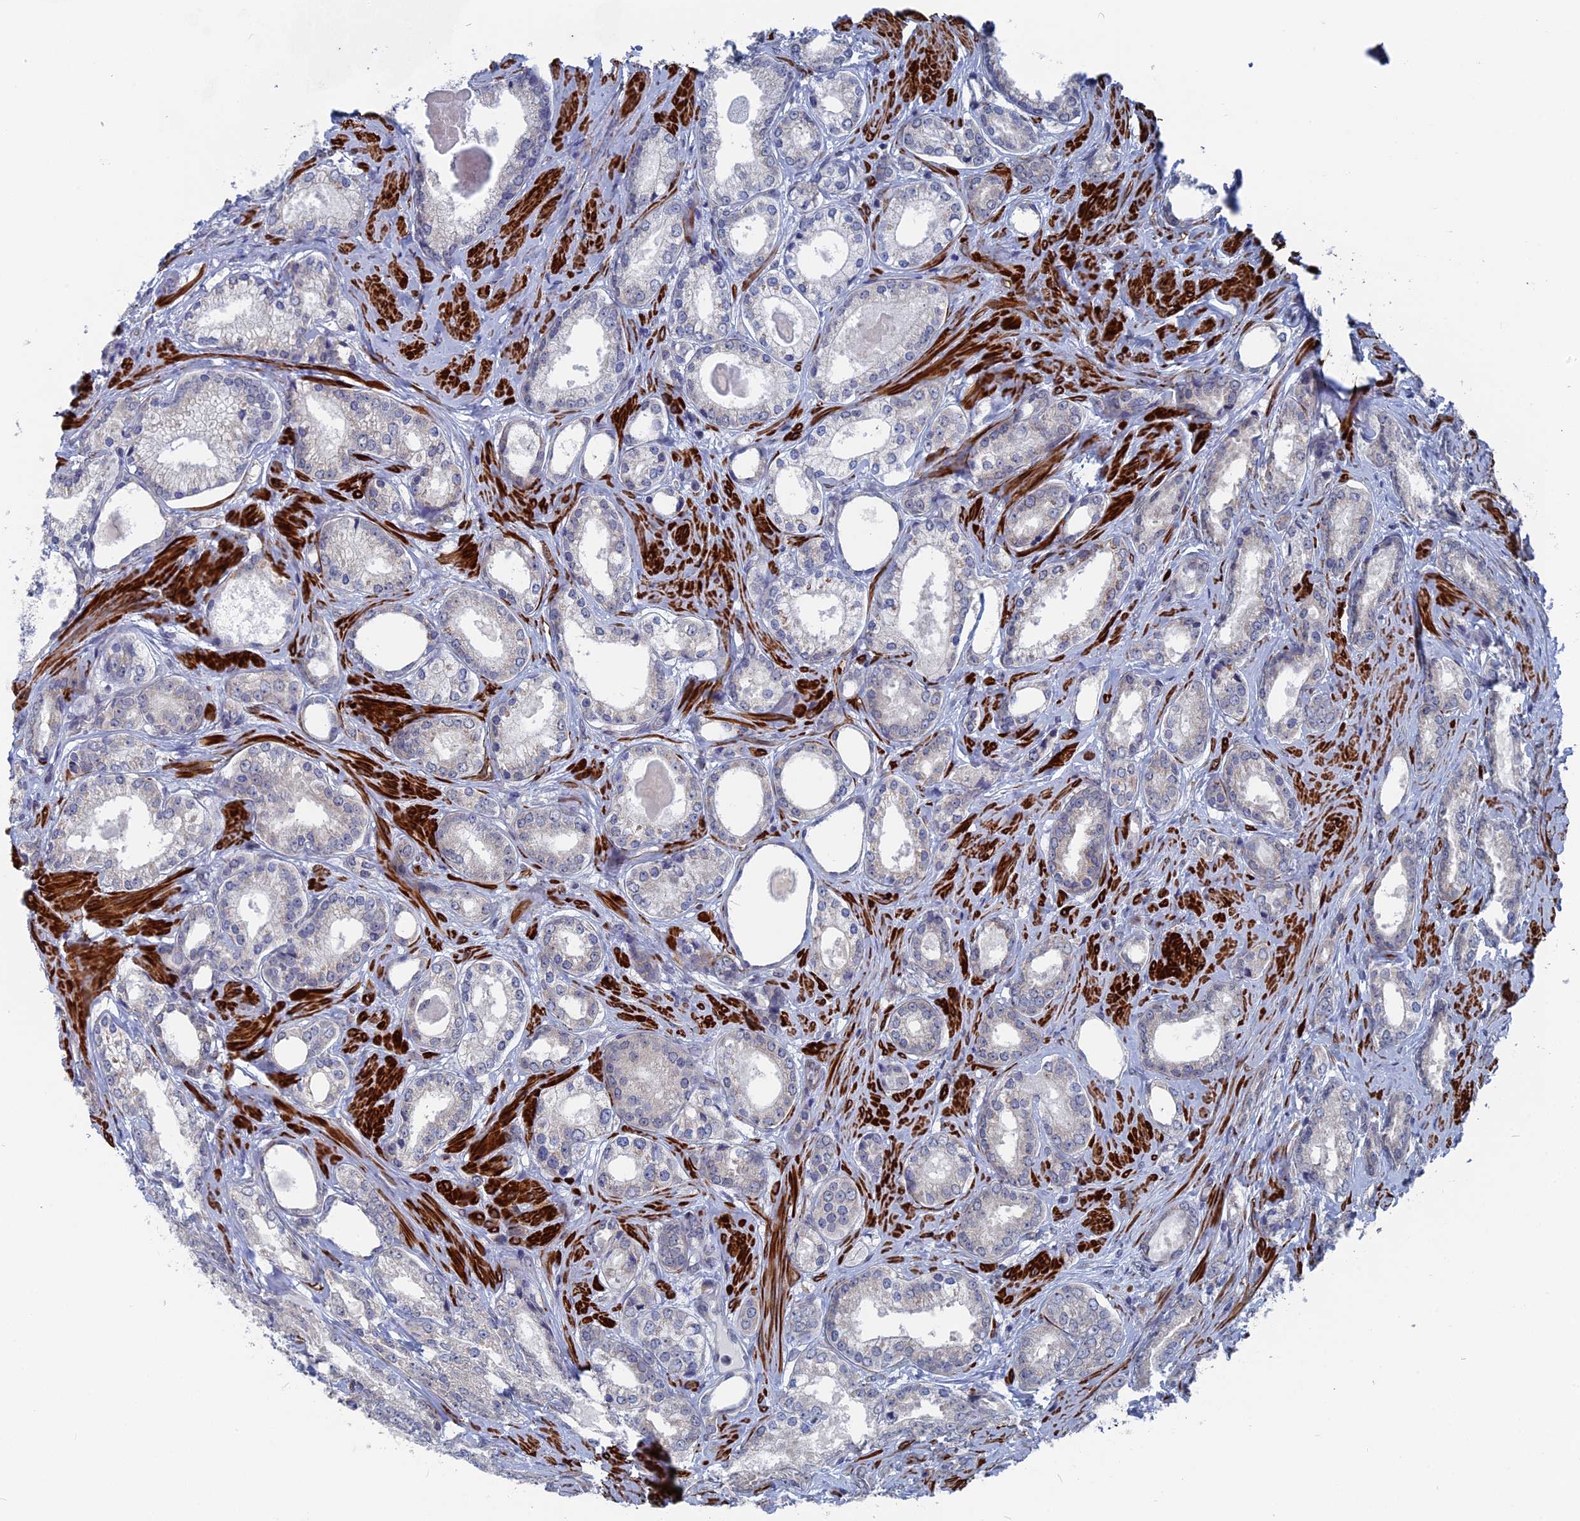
{"staining": {"intensity": "negative", "quantity": "none", "location": "none"}, "tissue": "prostate cancer", "cell_type": "Tumor cells", "image_type": "cancer", "snomed": [{"axis": "morphology", "description": "Adenocarcinoma, Low grade"}, {"axis": "topography", "description": "Prostate"}], "caption": "Immunohistochemistry histopathology image of prostate cancer stained for a protein (brown), which exhibits no positivity in tumor cells.", "gene": "MTRF1", "patient": {"sex": "male", "age": 68}}